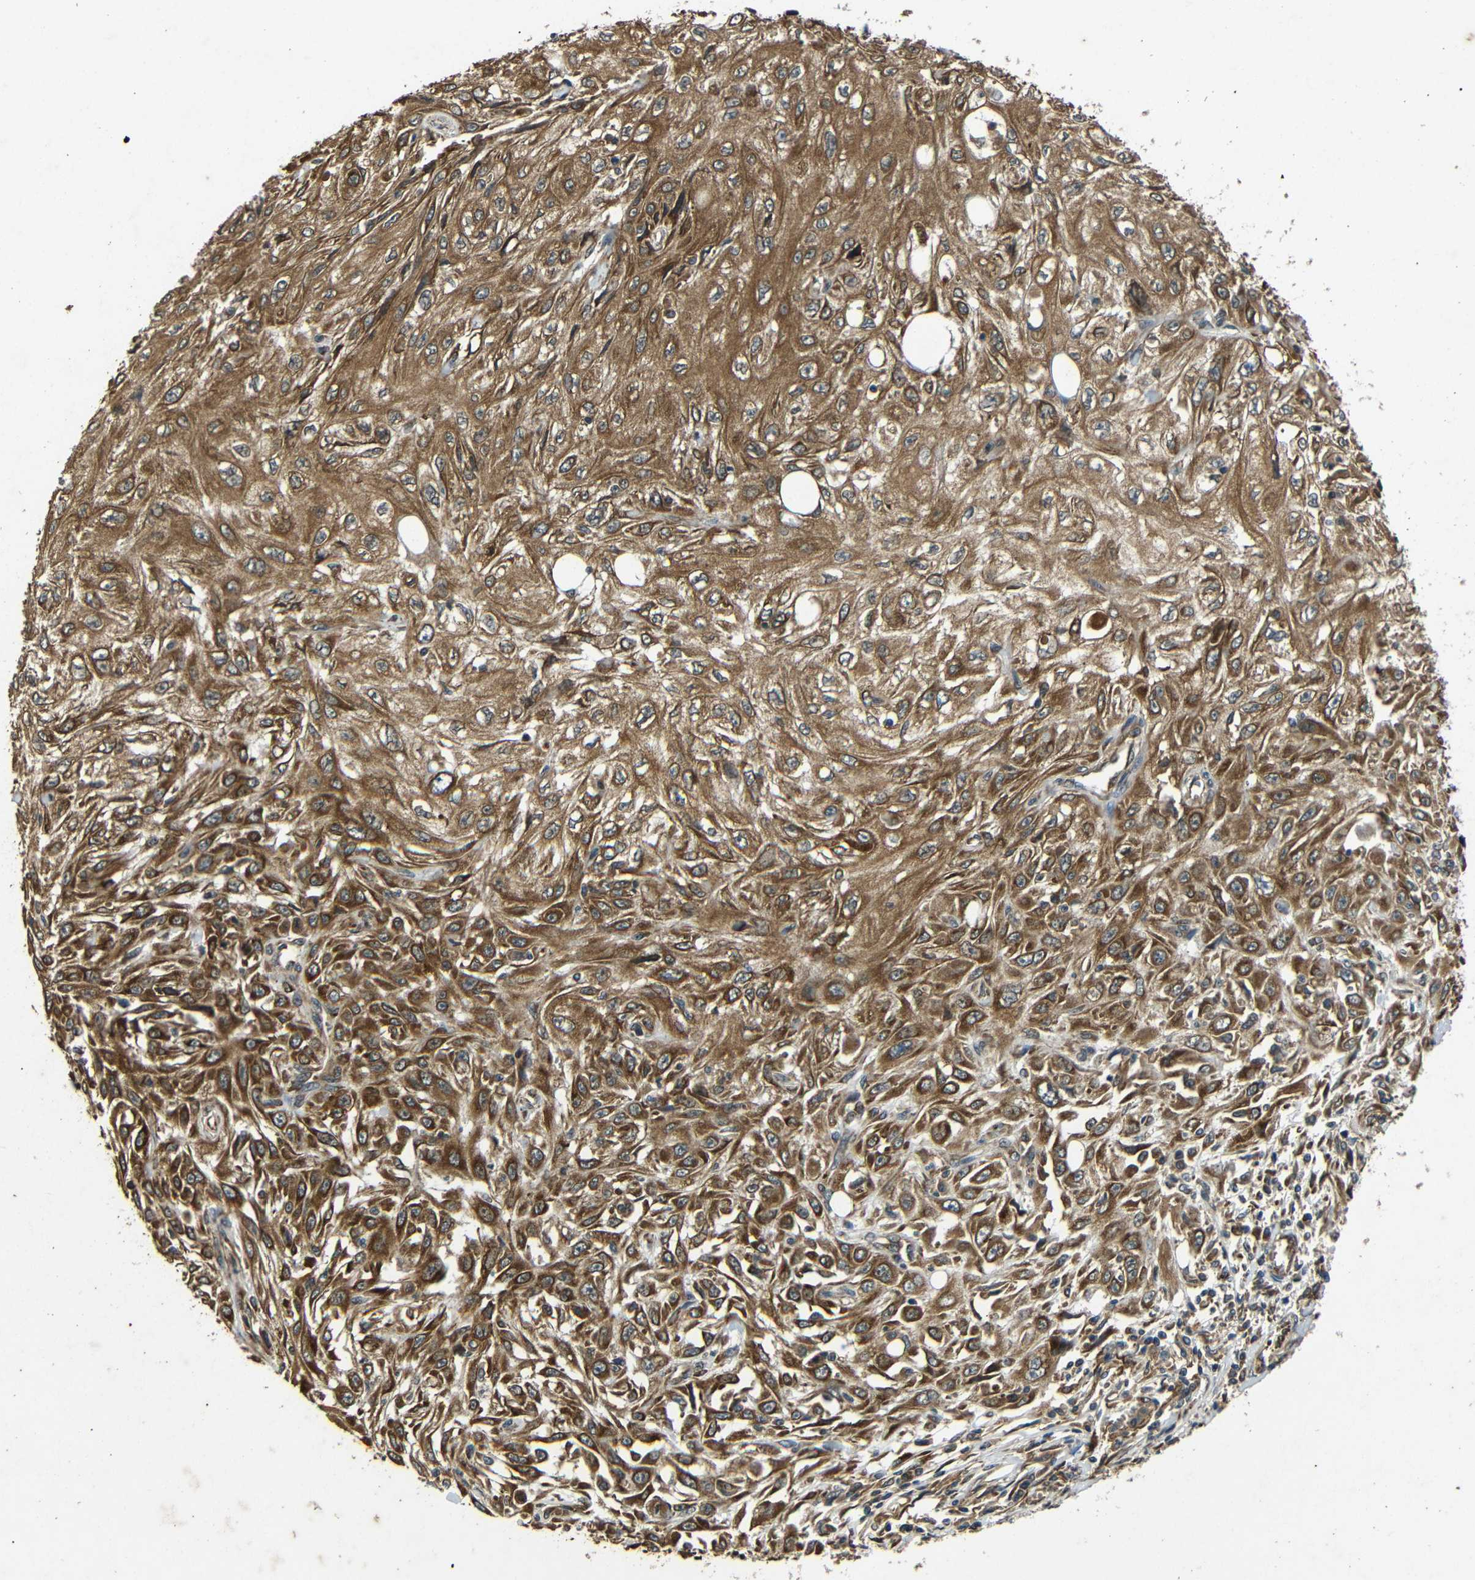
{"staining": {"intensity": "strong", "quantity": ">75%", "location": "cytoplasmic/membranous"}, "tissue": "skin cancer", "cell_type": "Tumor cells", "image_type": "cancer", "snomed": [{"axis": "morphology", "description": "Squamous cell carcinoma, NOS"}, {"axis": "topography", "description": "Skin"}], "caption": "Skin cancer (squamous cell carcinoma) tissue demonstrates strong cytoplasmic/membranous positivity in approximately >75% of tumor cells, visualized by immunohistochemistry.", "gene": "TRPC1", "patient": {"sex": "male", "age": 75}}